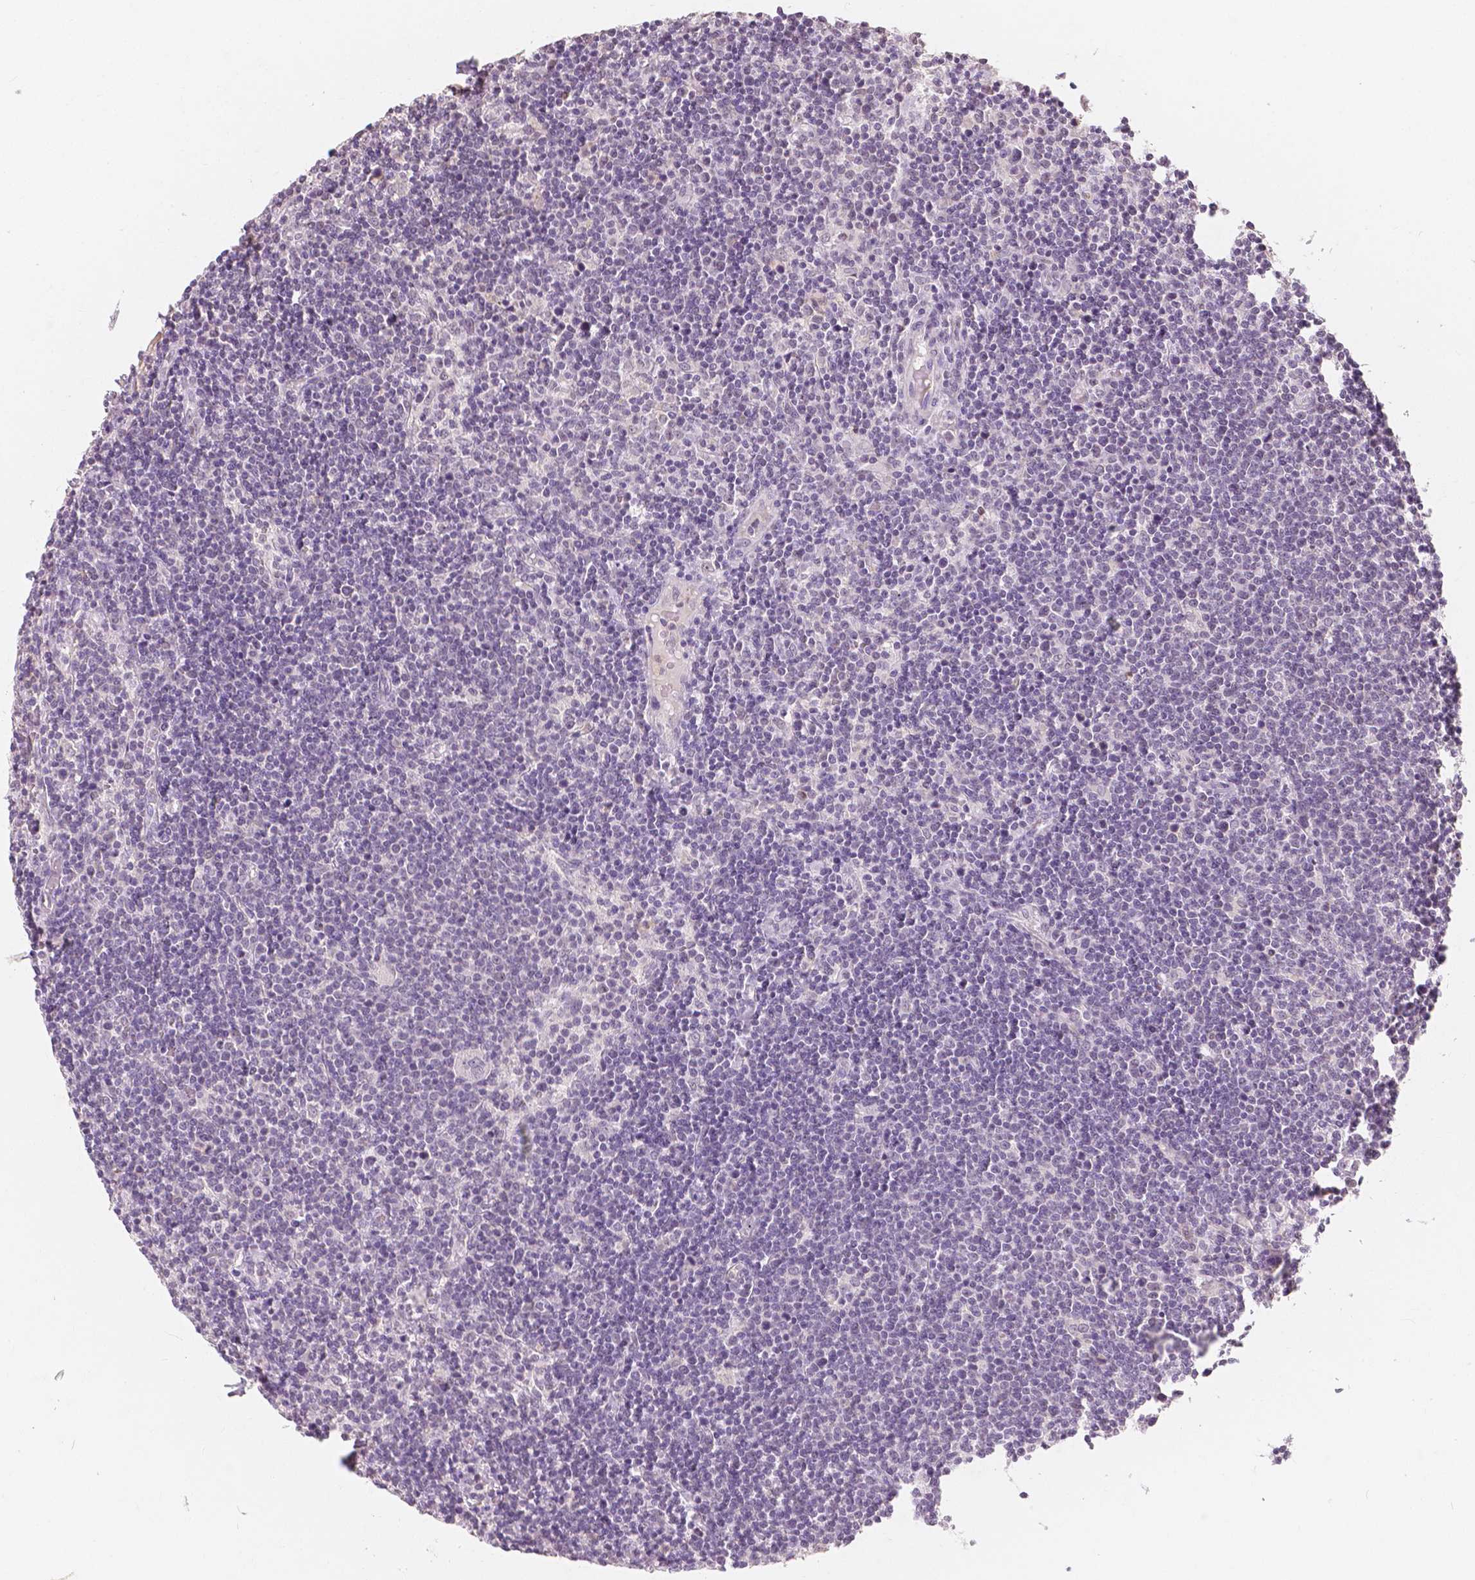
{"staining": {"intensity": "negative", "quantity": "none", "location": "none"}, "tissue": "lymphoma", "cell_type": "Tumor cells", "image_type": "cancer", "snomed": [{"axis": "morphology", "description": "Malignant lymphoma, non-Hodgkin's type, High grade"}, {"axis": "topography", "description": "Lymph node"}], "caption": "A micrograph of human high-grade malignant lymphoma, non-Hodgkin's type is negative for staining in tumor cells. (Brightfield microscopy of DAB immunohistochemistry (IHC) at high magnification).", "gene": "NOLC1", "patient": {"sex": "male", "age": 61}}